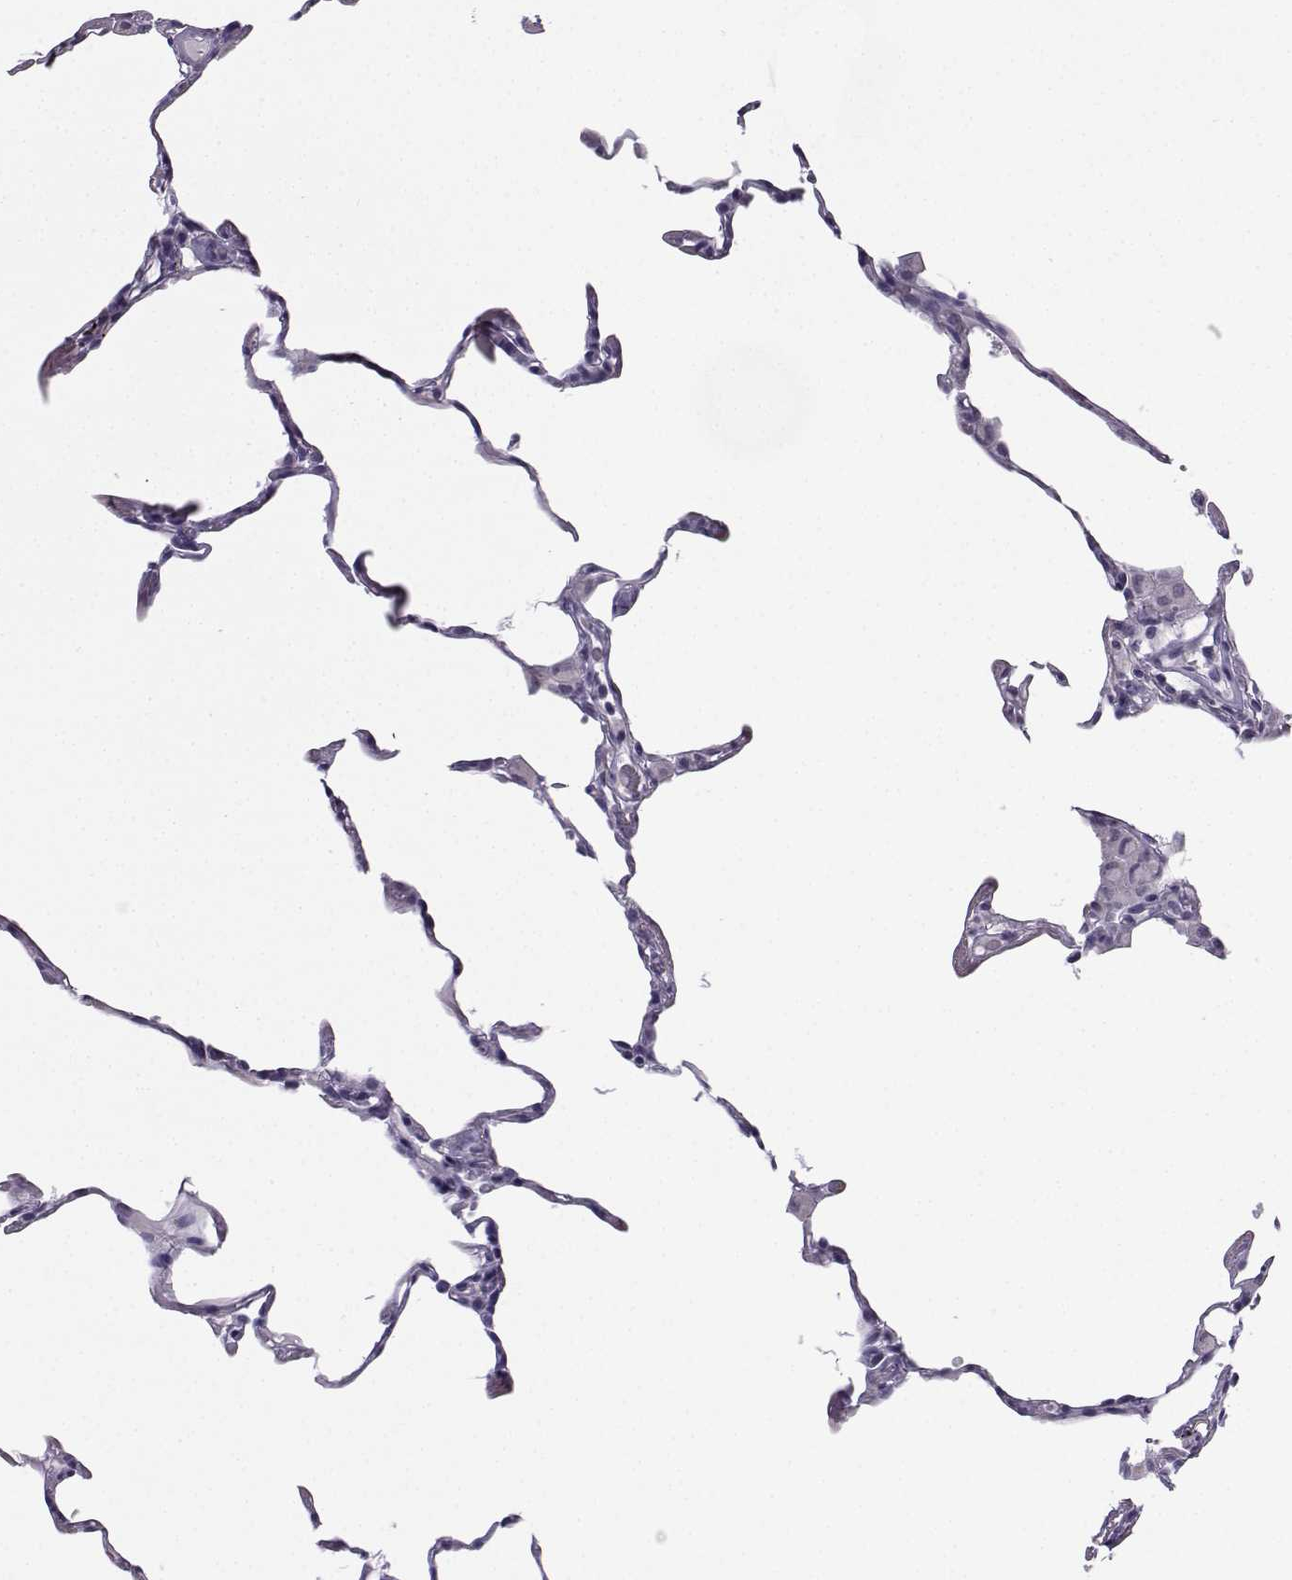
{"staining": {"intensity": "negative", "quantity": "none", "location": "none"}, "tissue": "lung", "cell_type": "Alveolar cells", "image_type": "normal", "snomed": [{"axis": "morphology", "description": "Normal tissue, NOS"}, {"axis": "topography", "description": "Lung"}], "caption": "This is an immunohistochemistry (IHC) image of benign lung. There is no positivity in alveolar cells.", "gene": "MRGBP", "patient": {"sex": "female", "age": 57}}